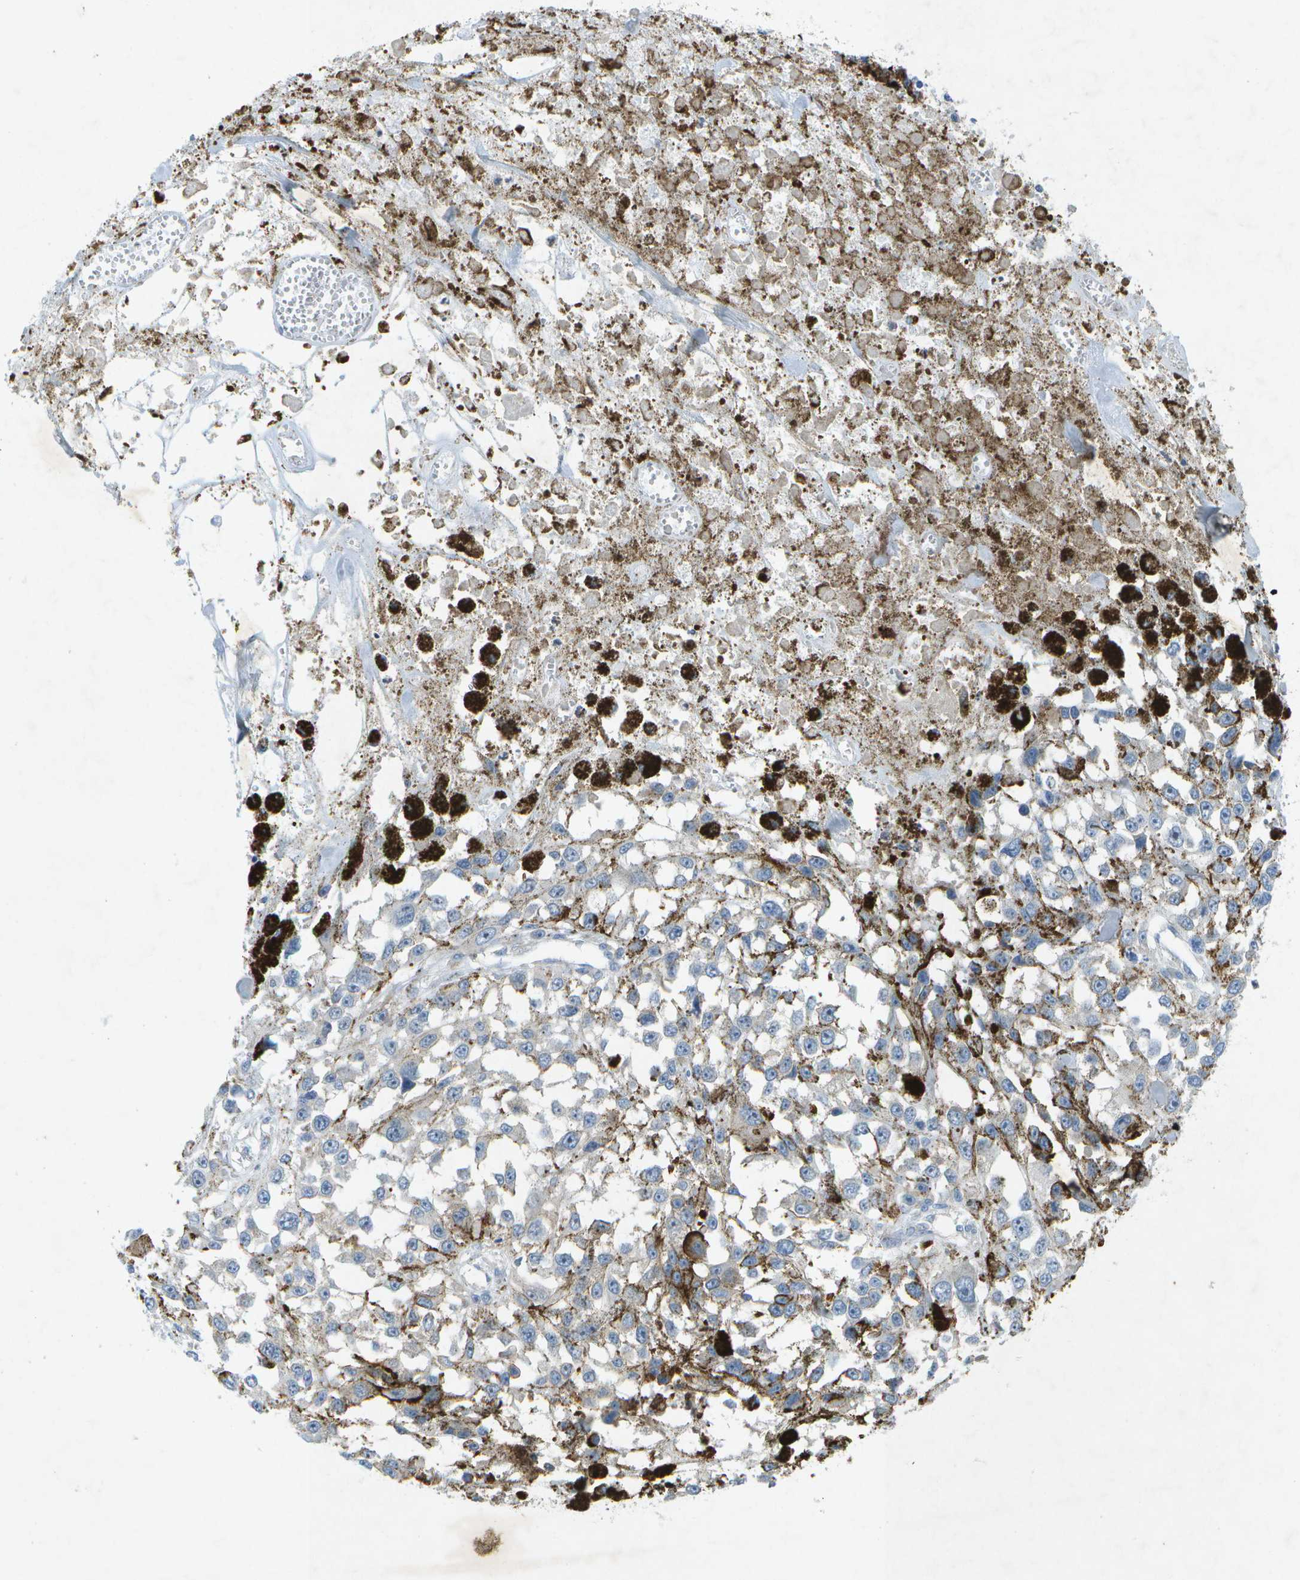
{"staining": {"intensity": "weak", "quantity": "<25%", "location": "cytoplasmic/membranous"}, "tissue": "melanoma", "cell_type": "Tumor cells", "image_type": "cancer", "snomed": [{"axis": "morphology", "description": "Malignant melanoma, Metastatic site"}, {"axis": "topography", "description": "Lymph node"}], "caption": "Photomicrograph shows no protein positivity in tumor cells of melanoma tissue.", "gene": "WNK2", "patient": {"sex": "male", "age": 59}}